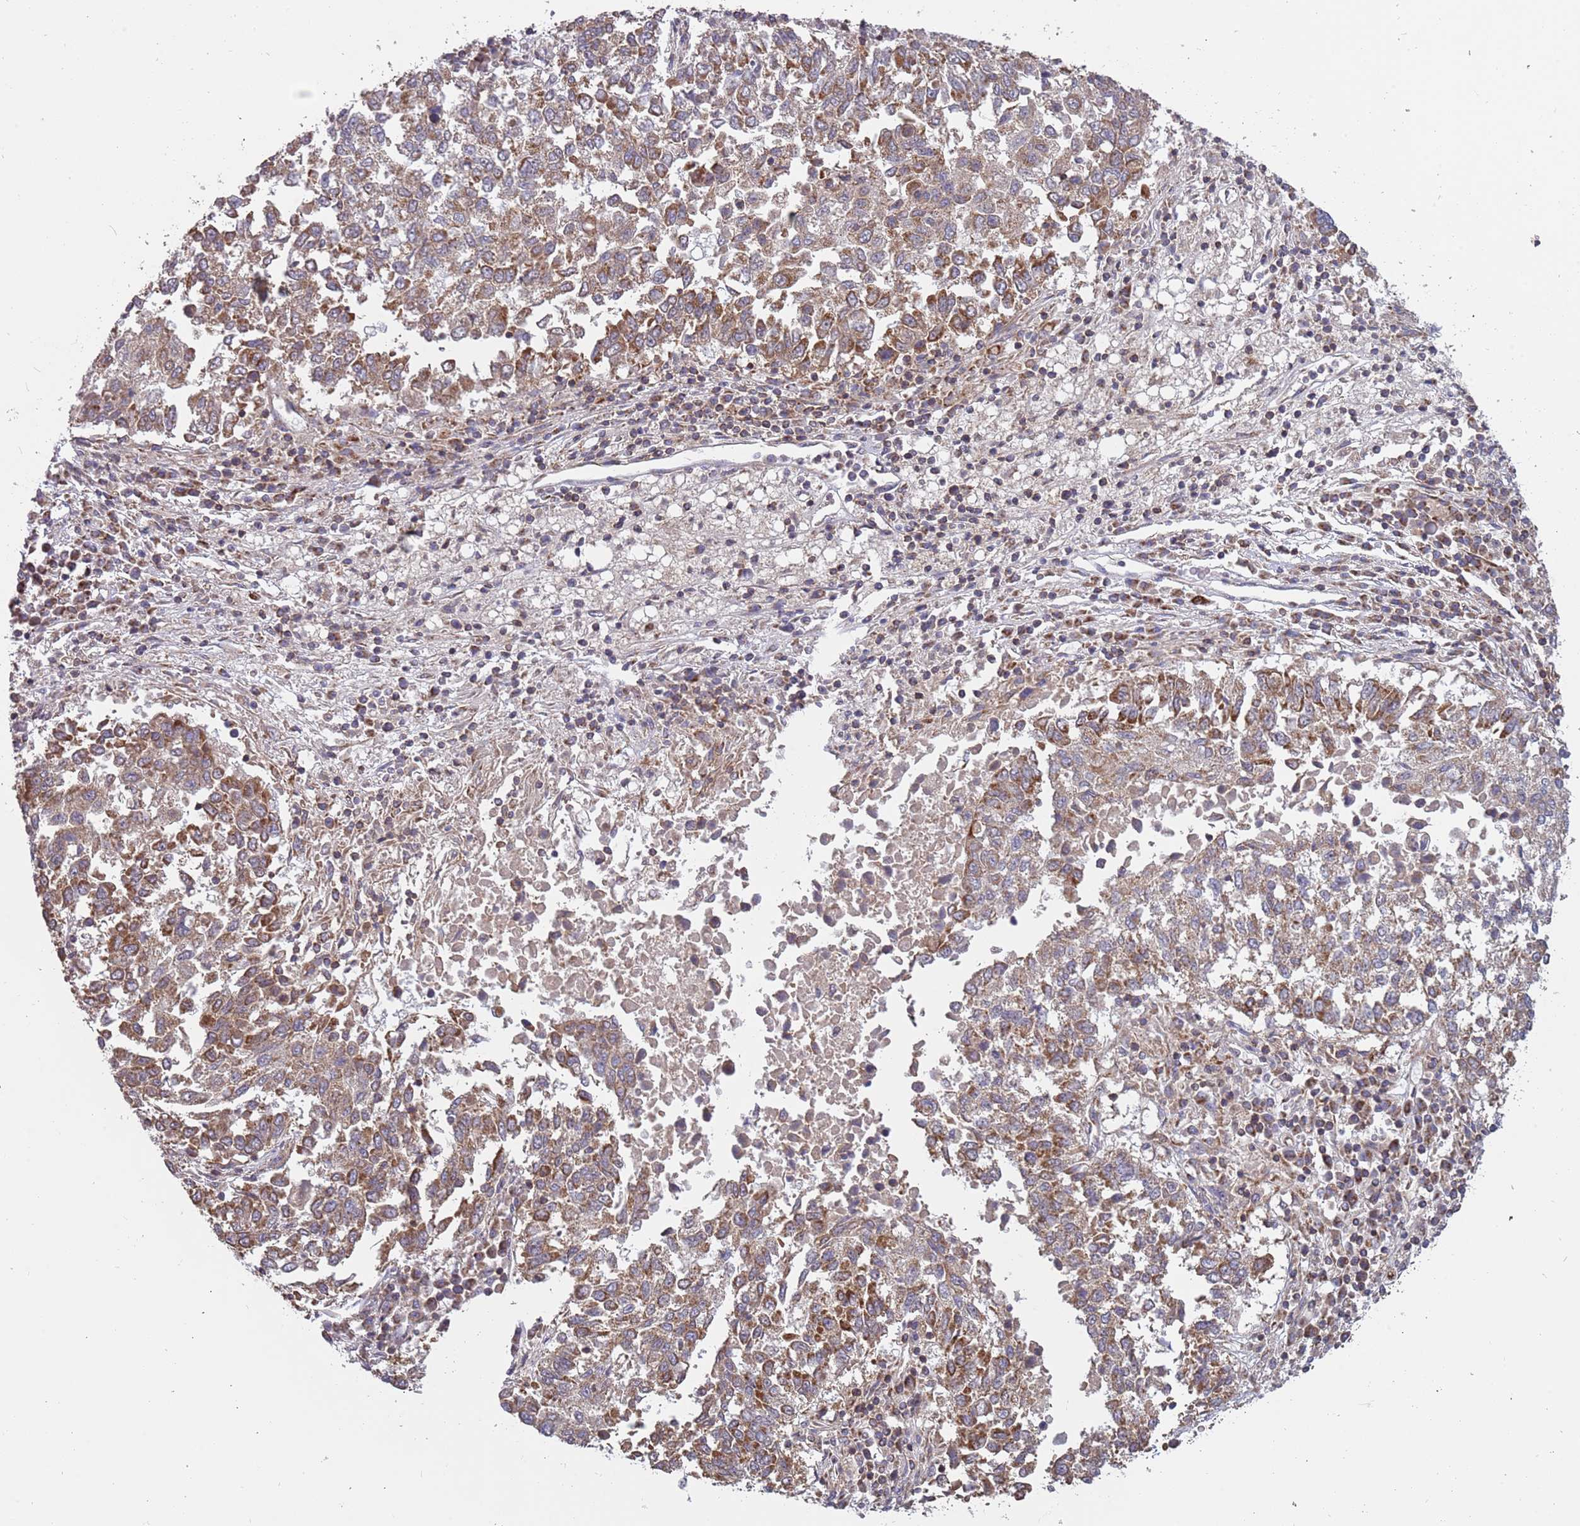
{"staining": {"intensity": "moderate", "quantity": ">75%", "location": "cytoplasmic/membranous"}, "tissue": "lung cancer", "cell_type": "Tumor cells", "image_type": "cancer", "snomed": [{"axis": "morphology", "description": "Squamous cell carcinoma, NOS"}, {"axis": "topography", "description": "Lung"}], "caption": "The micrograph shows staining of squamous cell carcinoma (lung), revealing moderate cytoplasmic/membranous protein positivity (brown color) within tumor cells.", "gene": "IRS4", "patient": {"sex": "male", "age": 73}}